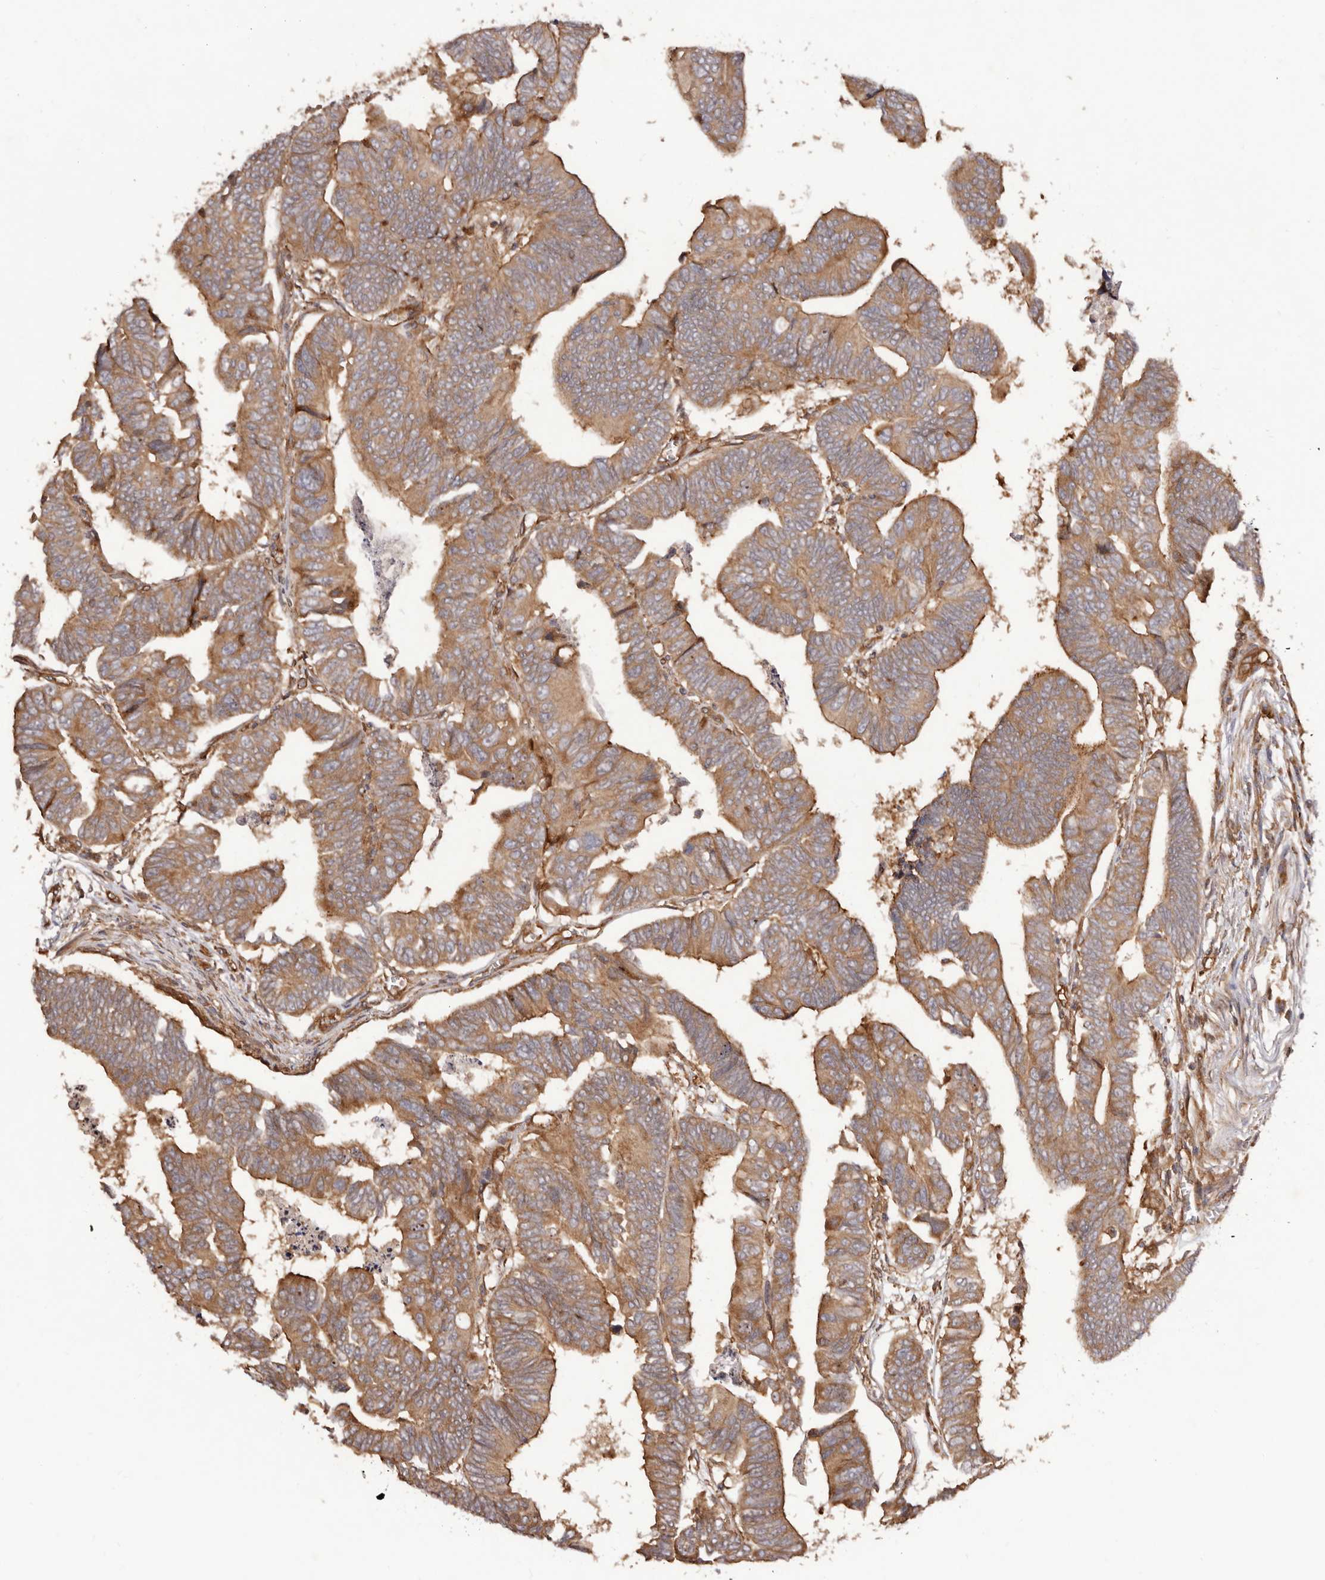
{"staining": {"intensity": "moderate", "quantity": ">75%", "location": "cytoplasmic/membranous,nuclear"}, "tissue": "colorectal cancer", "cell_type": "Tumor cells", "image_type": "cancer", "snomed": [{"axis": "morphology", "description": "Adenocarcinoma, NOS"}, {"axis": "topography", "description": "Rectum"}], "caption": "Immunohistochemical staining of colorectal cancer (adenocarcinoma) reveals medium levels of moderate cytoplasmic/membranous and nuclear protein expression in approximately >75% of tumor cells.", "gene": "RPS6", "patient": {"sex": "female", "age": 65}}